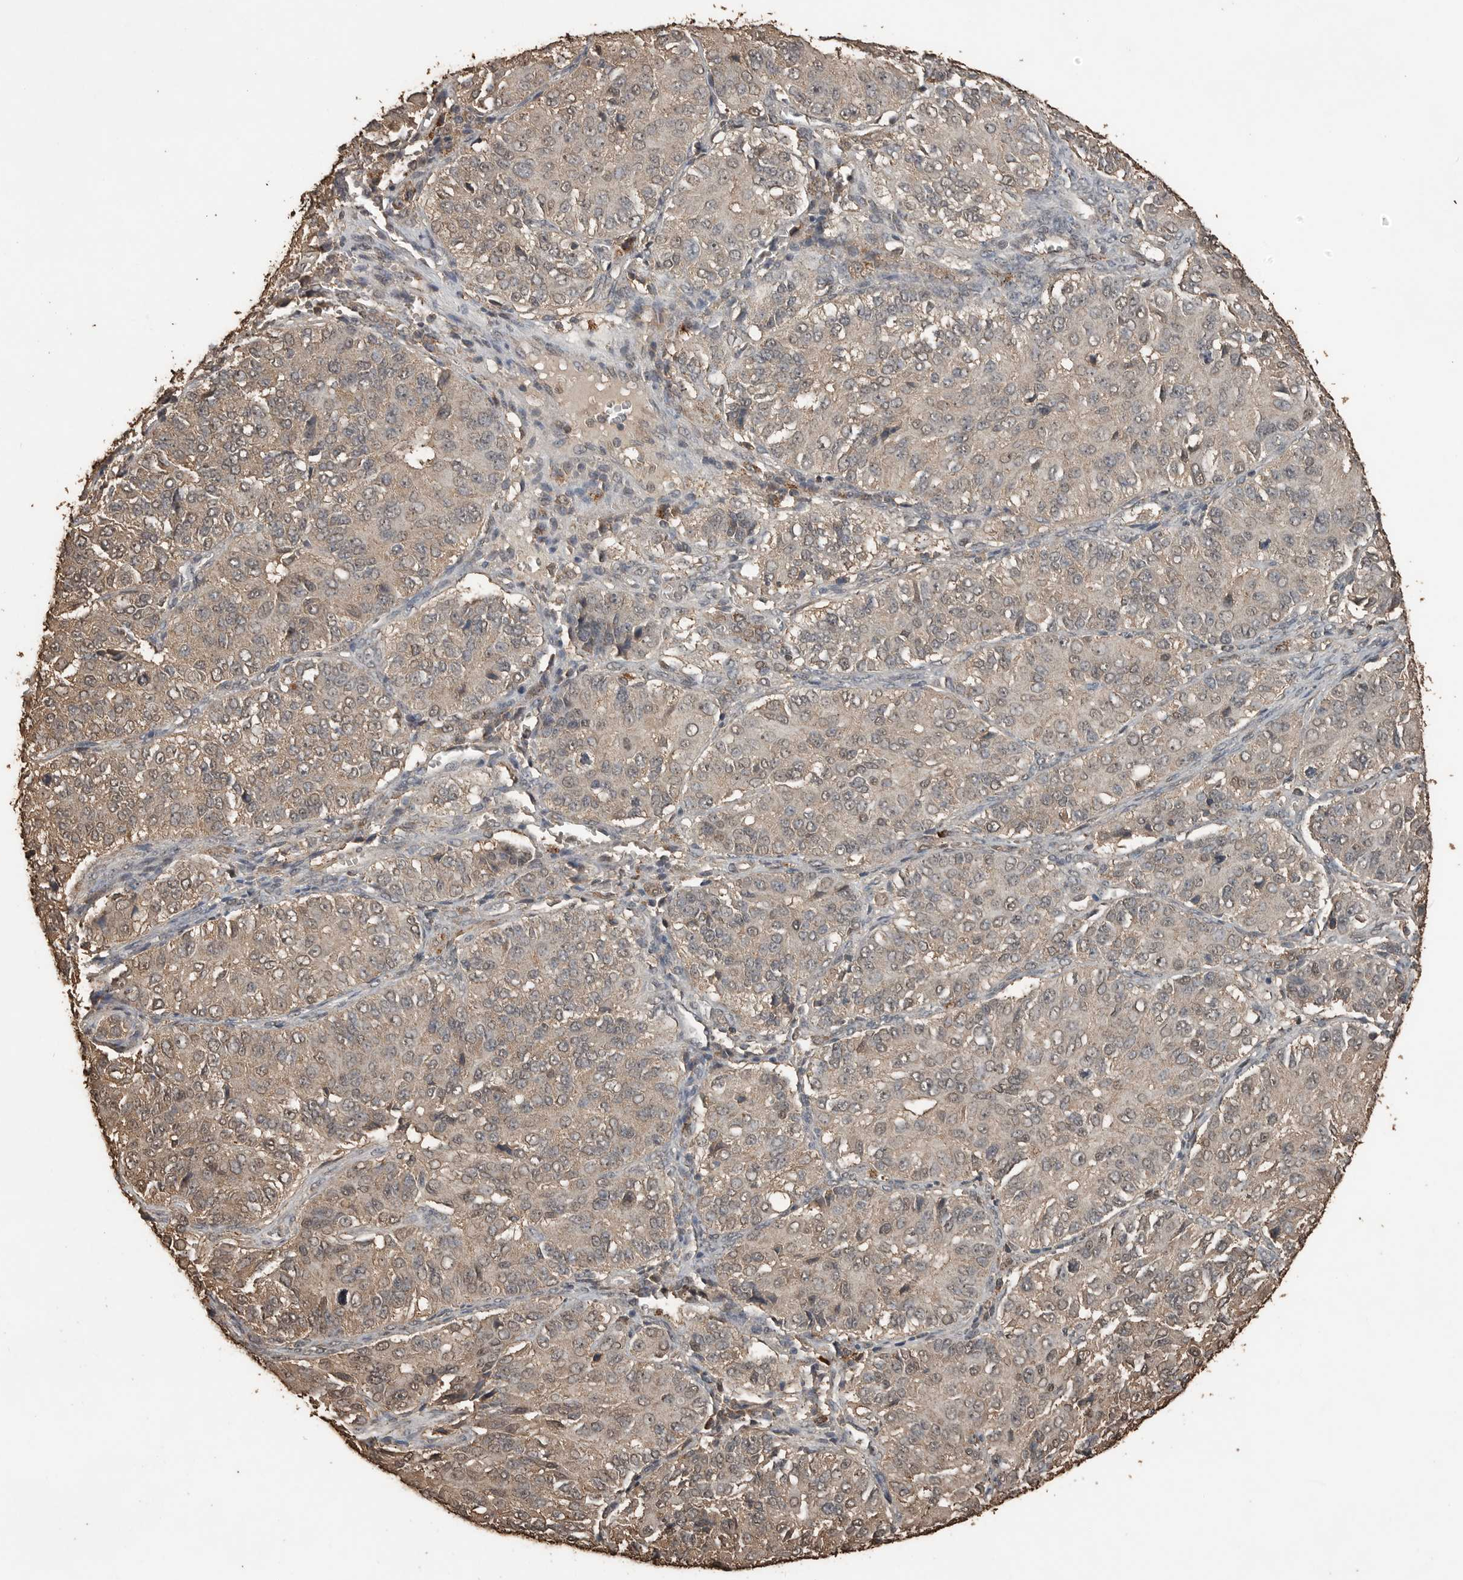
{"staining": {"intensity": "weak", "quantity": ">75%", "location": "cytoplasmic/membranous"}, "tissue": "ovarian cancer", "cell_type": "Tumor cells", "image_type": "cancer", "snomed": [{"axis": "morphology", "description": "Carcinoma, endometroid"}, {"axis": "topography", "description": "Ovary"}], "caption": "A micrograph of human ovarian cancer stained for a protein displays weak cytoplasmic/membranous brown staining in tumor cells.", "gene": "BLZF1", "patient": {"sex": "female", "age": 51}}